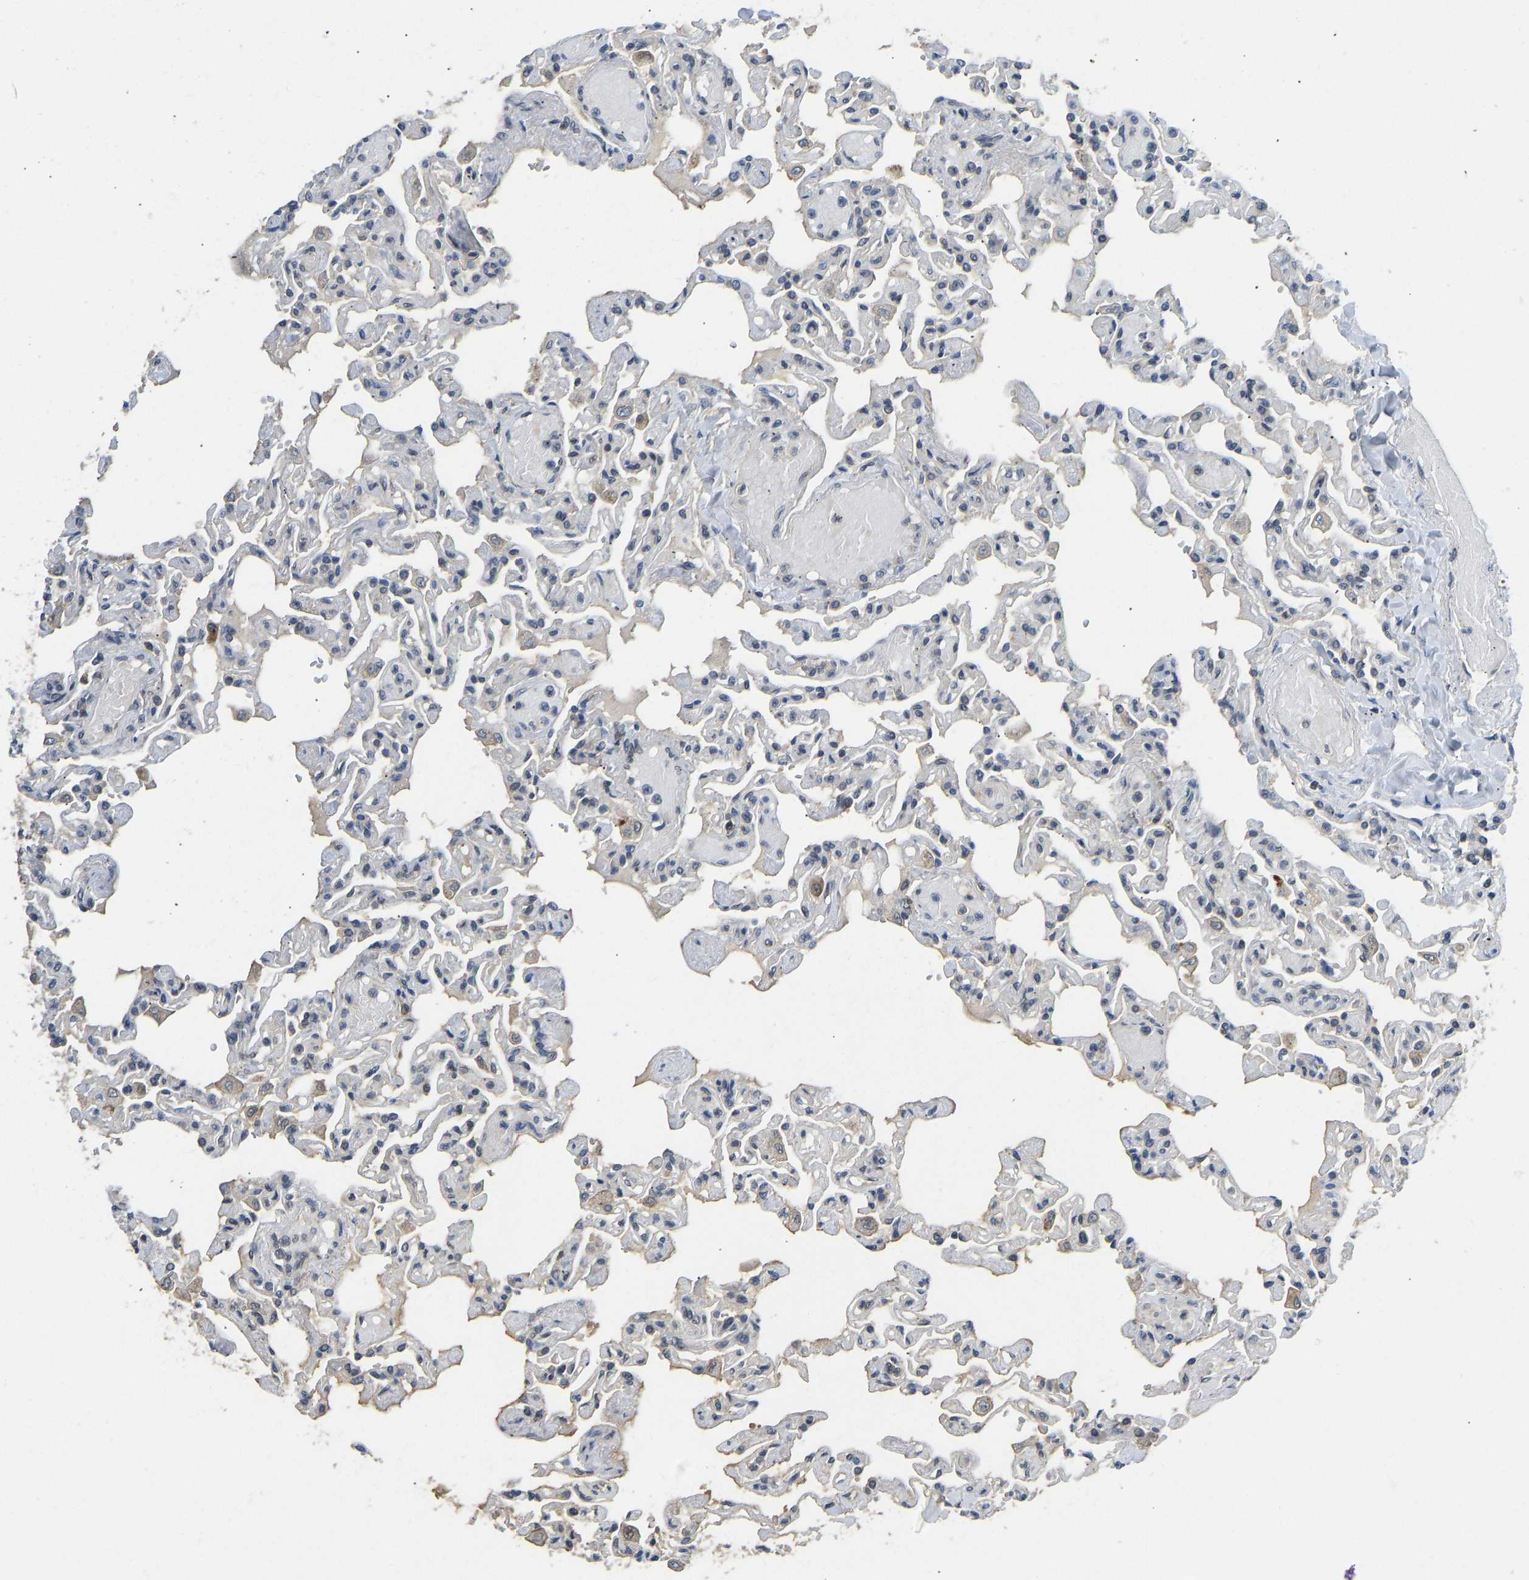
{"staining": {"intensity": "moderate", "quantity": "<25%", "location": "cytoplasmic/membranous"}, "tissue": "lung", "cell_type": "Alveolar cells", "image_type": "normal", "snomed": [{"axis": "morphology", "description": "Normal tissue, NOS"}, {"axis": "topography", "description": "Lung"}], "caption": "Human lung stained with a brown dye demonstrates moderate cytoplasmic/membranous positive positivity in about <25% of alveolar cells.", "gene": "NDRG3", "patient": {"sex": "male", "age": 21}}